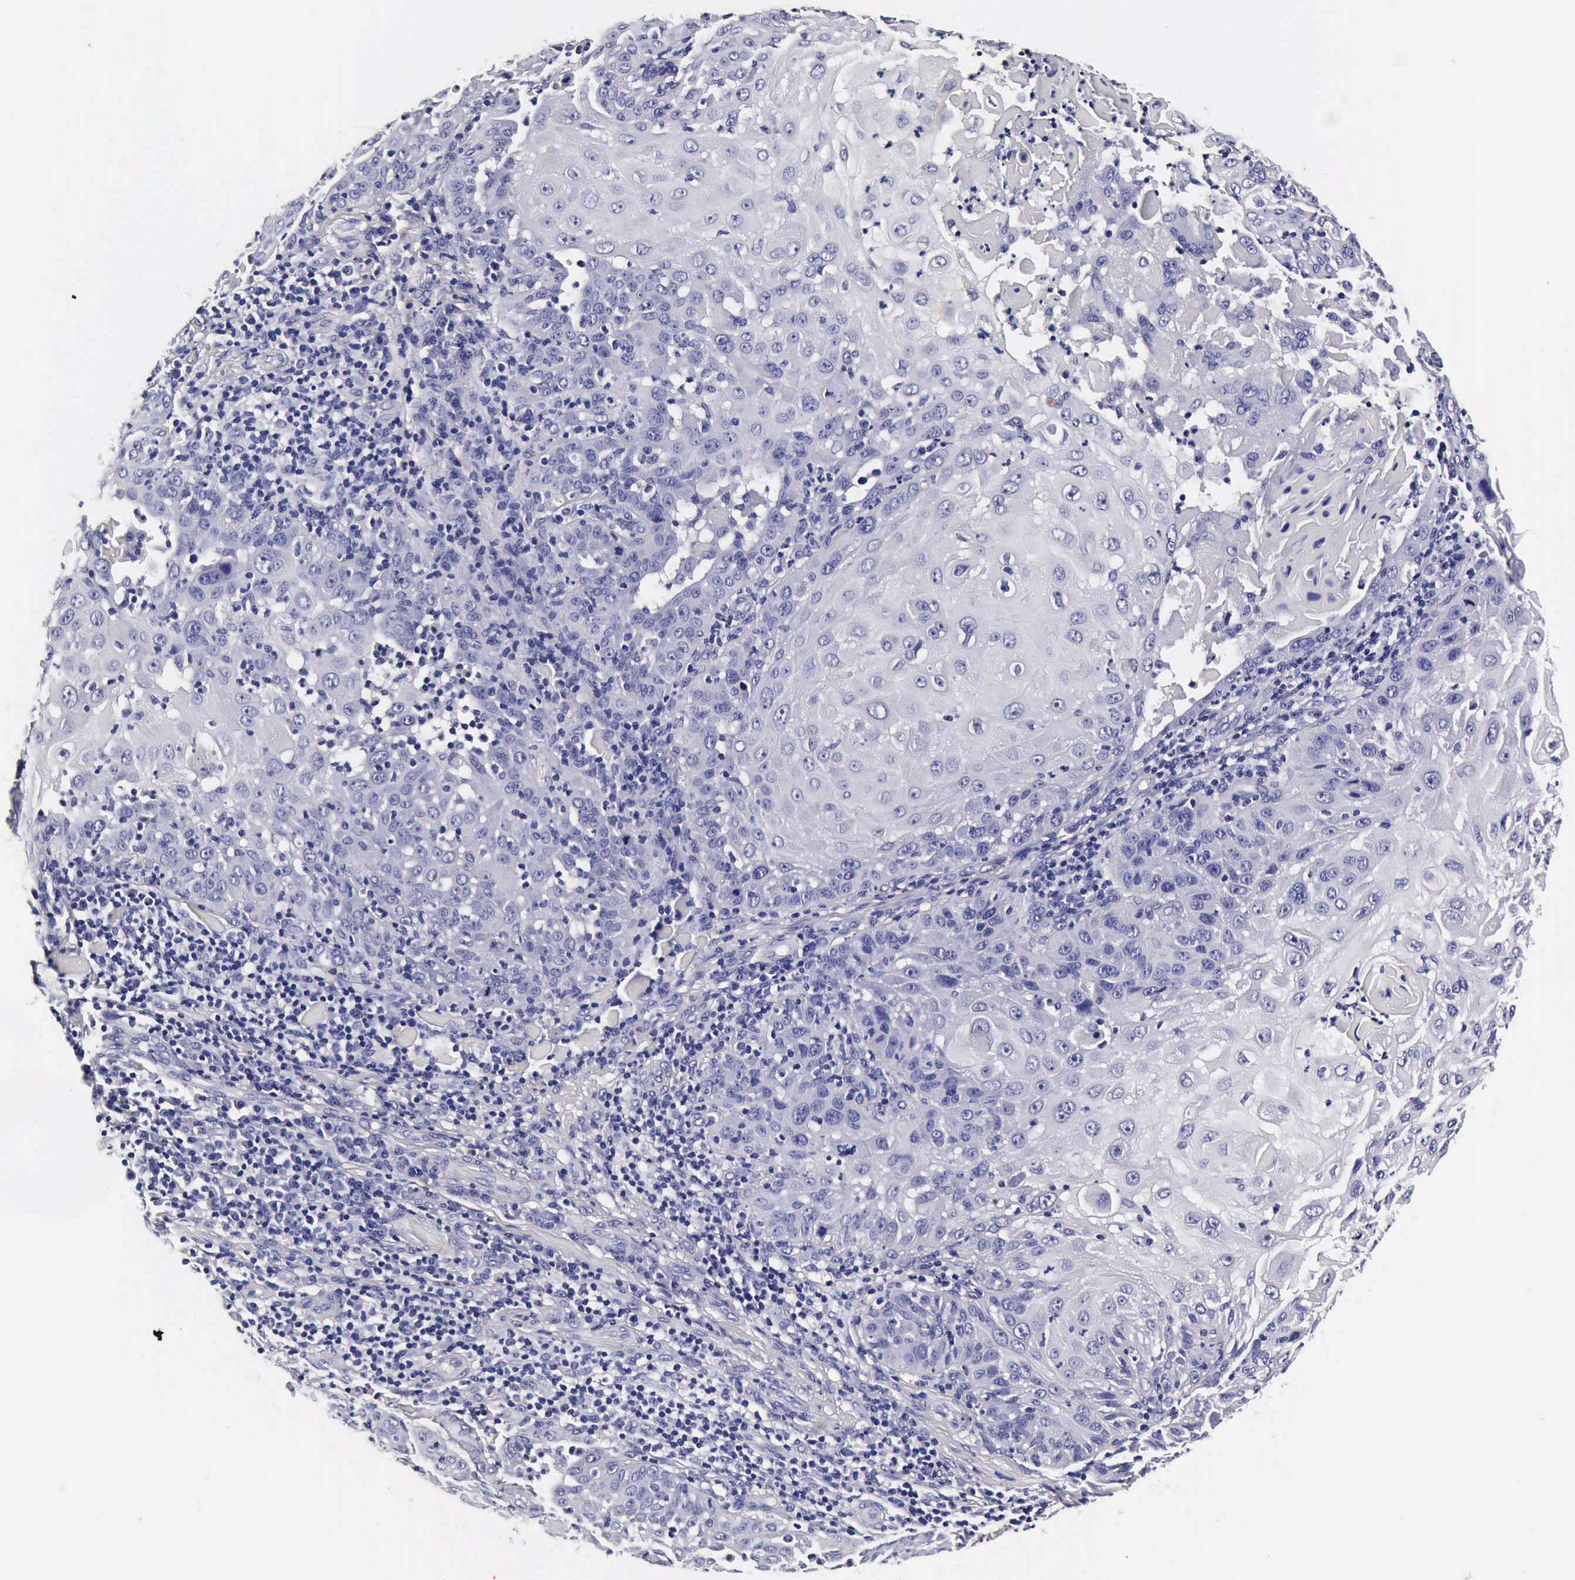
{"staining": {"intensity": "negative", "quantity": "none", "location": "none"}, "tissue": "skin cancer", "cell_type": "Tumor cells", "image_type": "cancer", "snomed": [{"axis": "morphology", "description": "Squamous cell carcinoma, NOS"}, {"axis": "topography", "description": "Skin"}], "caption": "Tumor cells are negative for brown protein staining in skin squamous cell carcinoma.", "gene": "IAPP", "patient": {"sex": "female", "age": 89}}